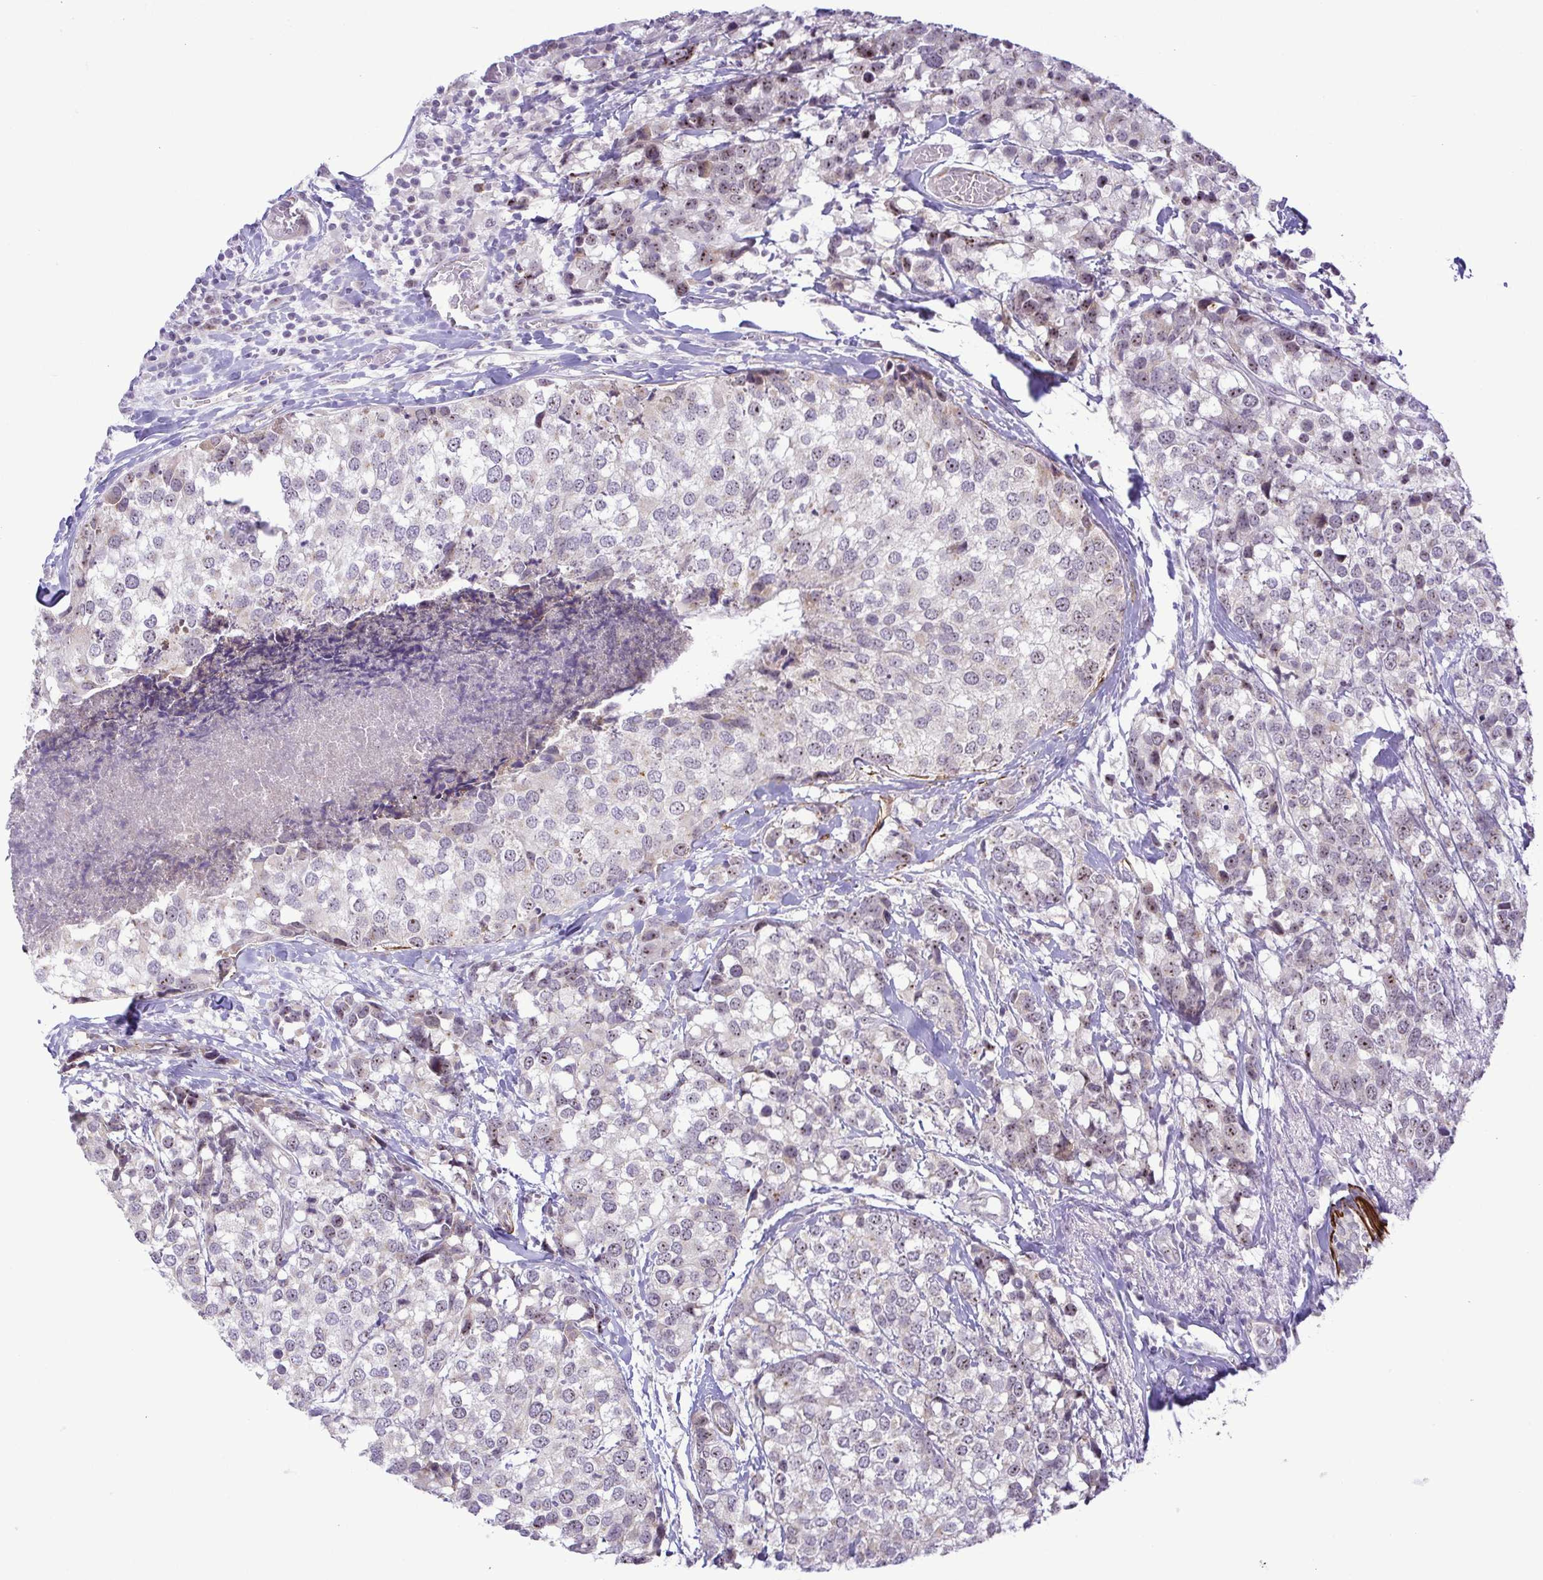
{"staining": {"intensity": "weak", "quantity": "<25%", "location": "nuclear"}, "tissue": "breast cancer", "cell_type": "Tumor cells", "image_type": "cancer", "snomed": [{"axis": "morphology", "description": "Lobular carcinoma"}, {"axis": "topography", "description": "Breast"}], "caption": "Histopathology image shows no protein expression in tumor cells of breast lobular carcinoma tissue.", "gene": "RSL24D1", "patient": {"sex": "female", "age": 59}}